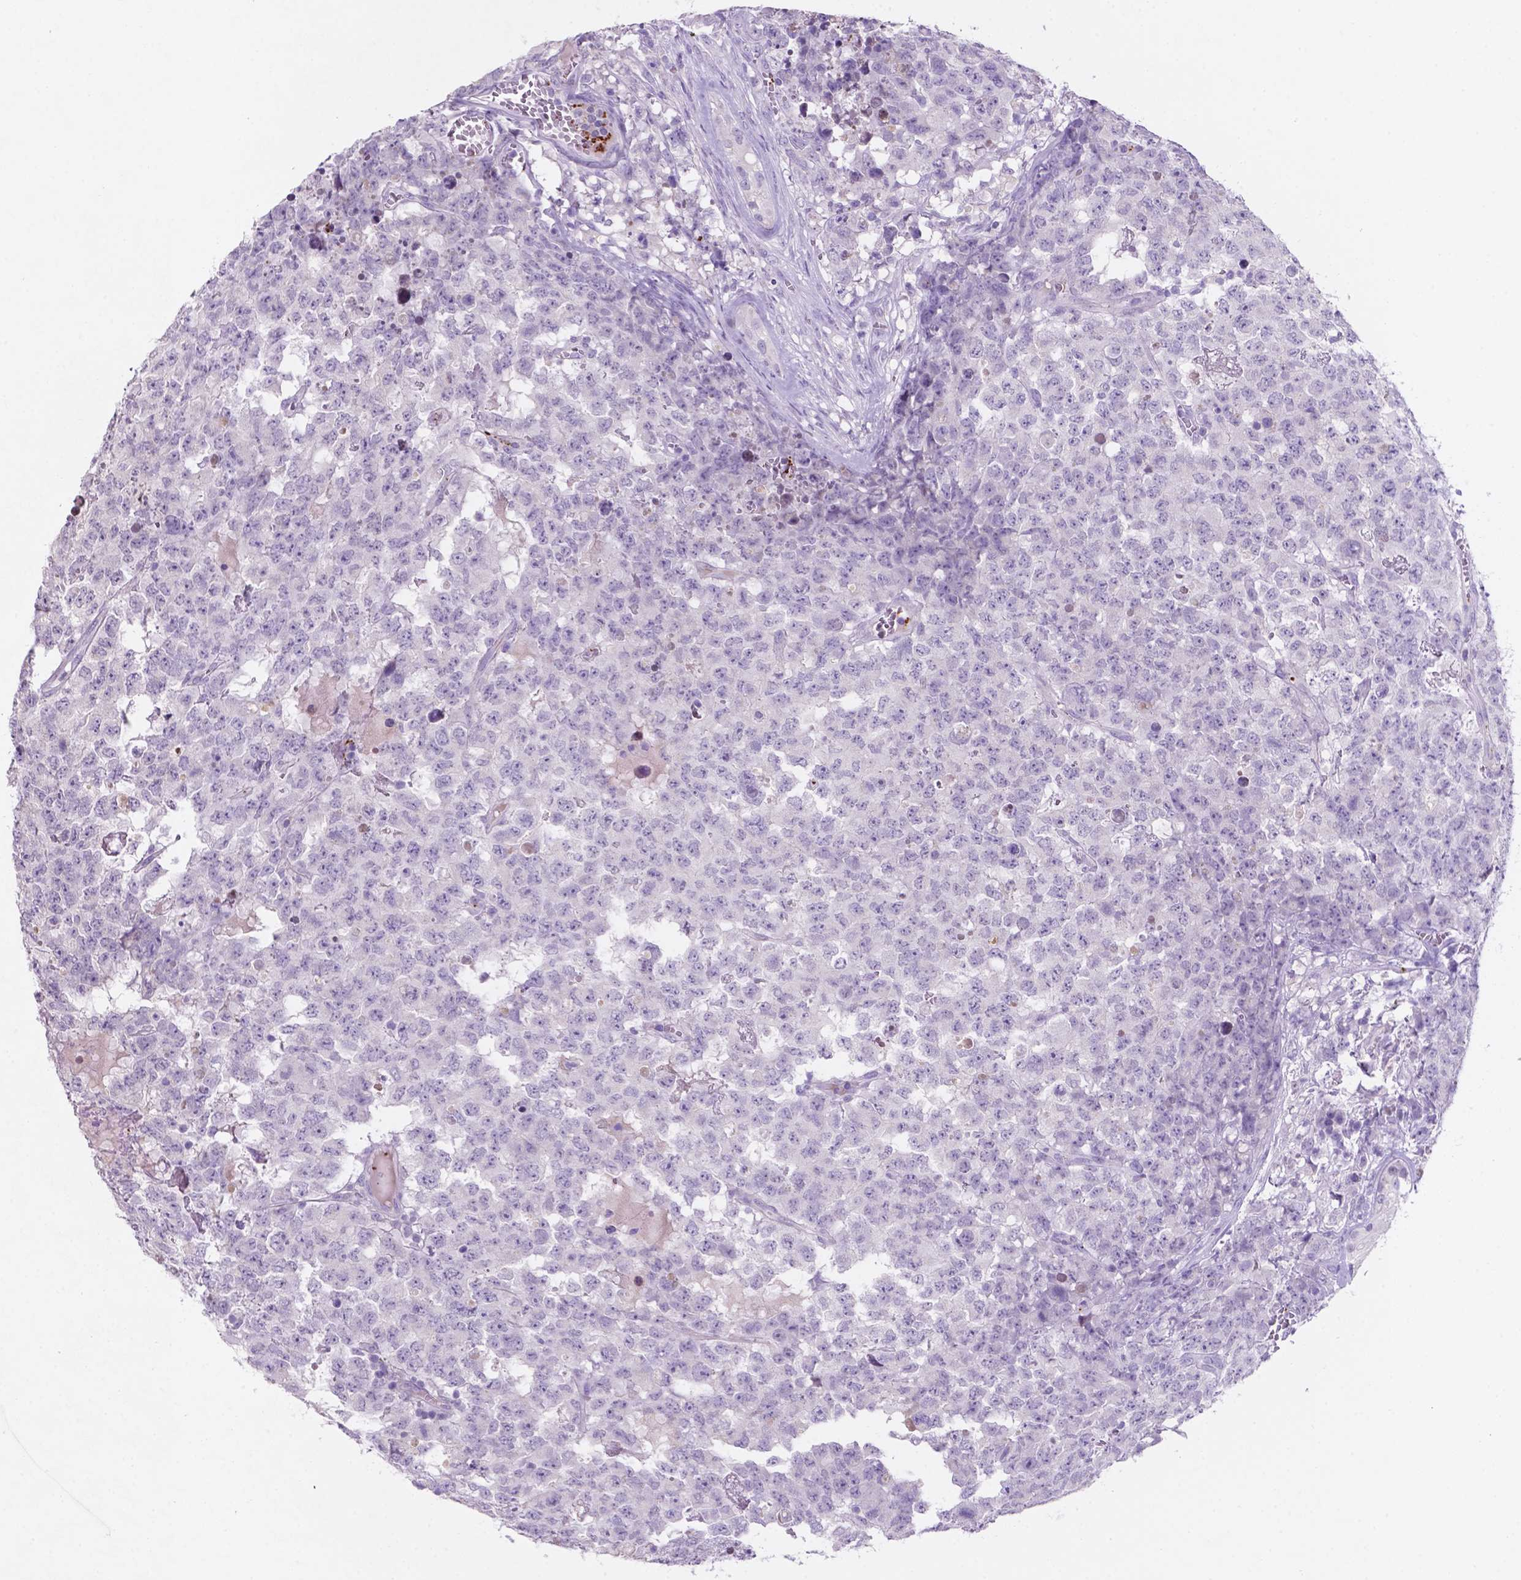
{"staining": {"intensity": "negative", "quantity": "none", "location": "none"}, "tissue": "testis cancer", "cell_type": "Tumor cells", "image_type": "cancer", "snomed": [{"axis": "morphology", "description": "Carcinoma, Embryonal, NOS"}, {"axis": "topography", "description": "Testis"}], "caption": "A photomicrograph of testis cancer (embryonal carcinoma) stained for a protein shows no brown staining in tumor cells.", "gene": "EBLN2", "patient": {"sex": "male", "age": 23}}